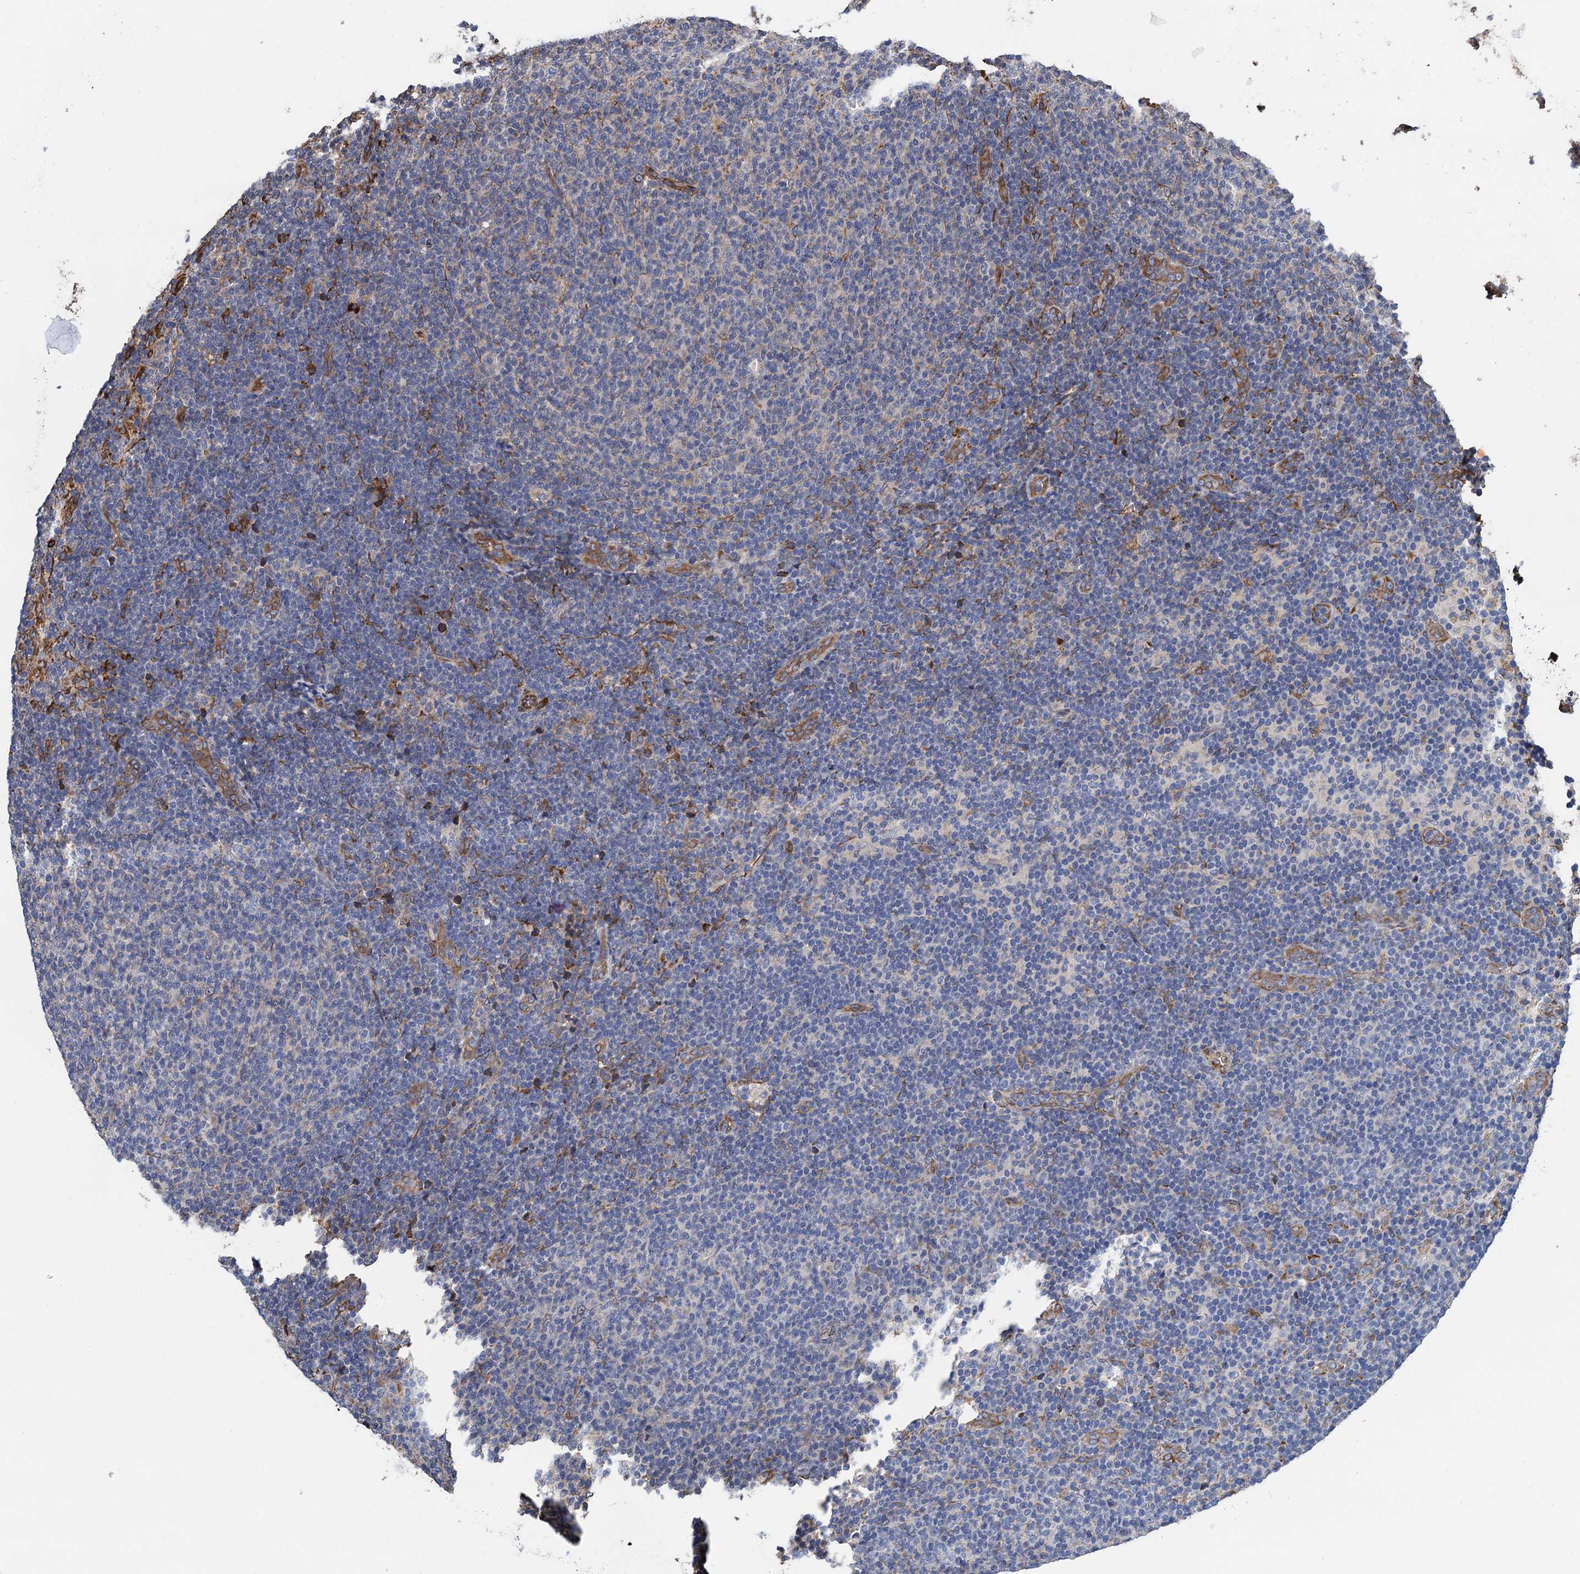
{"staining": {"intensity": "negative", "quantity": "none", "location": "none"}, "tissue": "lymphoma", "cell_type": "Tumor cells", "image_type": "cancer", "snomed": [{"axis": "morphology", "description": "Malignant lymphoma, non-Hodgkin's type, Low grade"}, {"axis": "topography", "description": "Lymph node"}], "caption": "DAB (3,3'-diaminobenzidine) immunohistochemical staining of human low-grade malignant lymphoma, non-Hodgkin's type demonstrates no significant expression in tumor cells.", "gene": "CNNM1", "patient": {"sex": "male", "age": 66}}